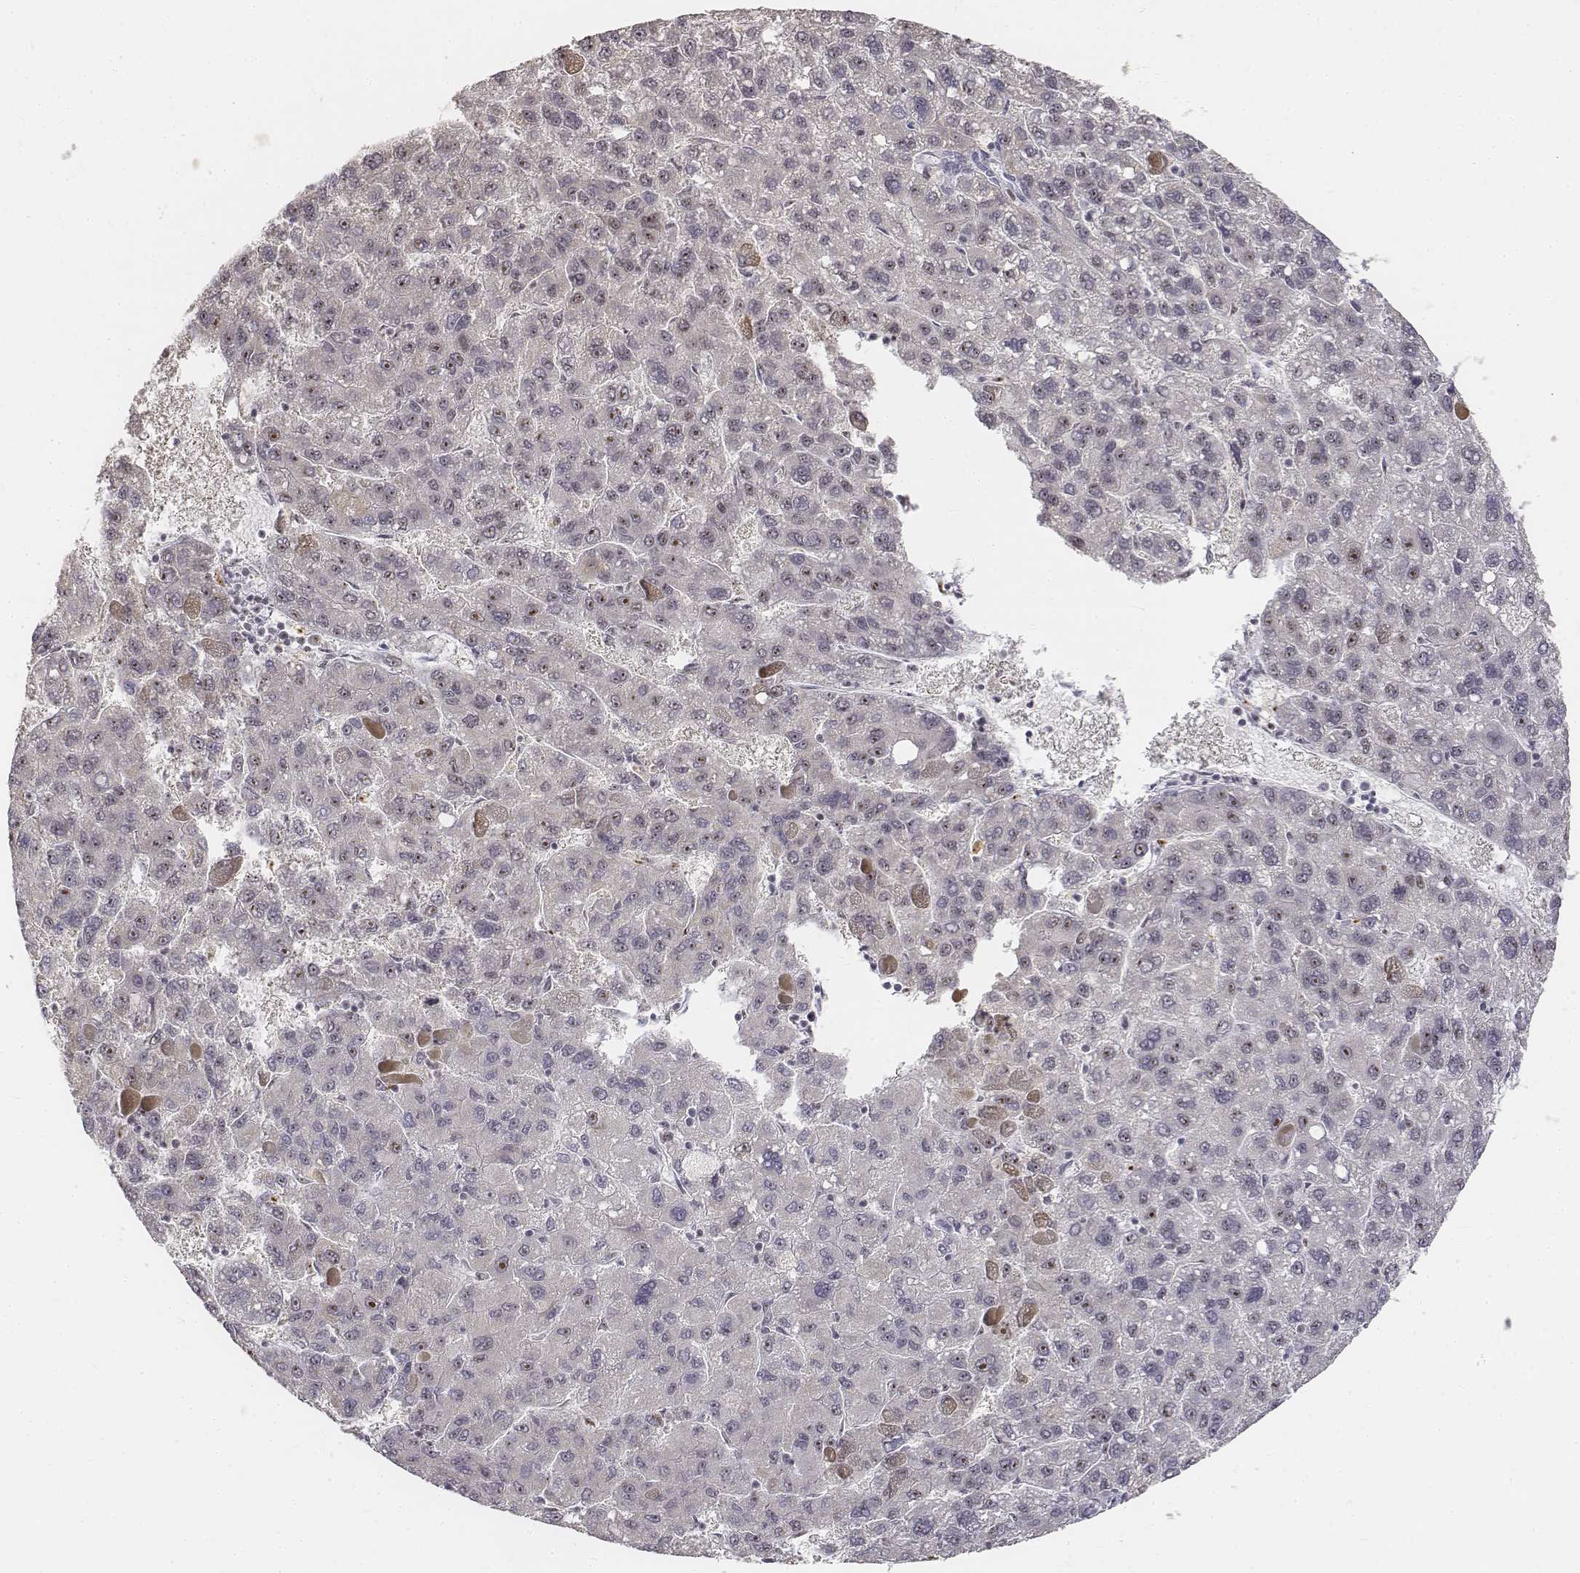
{"staining": {"intensity": "negative", "quantity": "none", "location": "none"}, "tissue": "liver cancer", "cell_type": "Tumor cells", "image_type": "cancer", "snomed": [{"axis": "morphology", "description": "Carcinoma, Hepatocellular, NOS"}, {"axis": "topography", "description": "Liver"}], "caption": "A micrograph of human liver cancer is negative for staining in tumor cells.", "gene": "PHF6", "patient": {"sex": "female", "age": 82}}